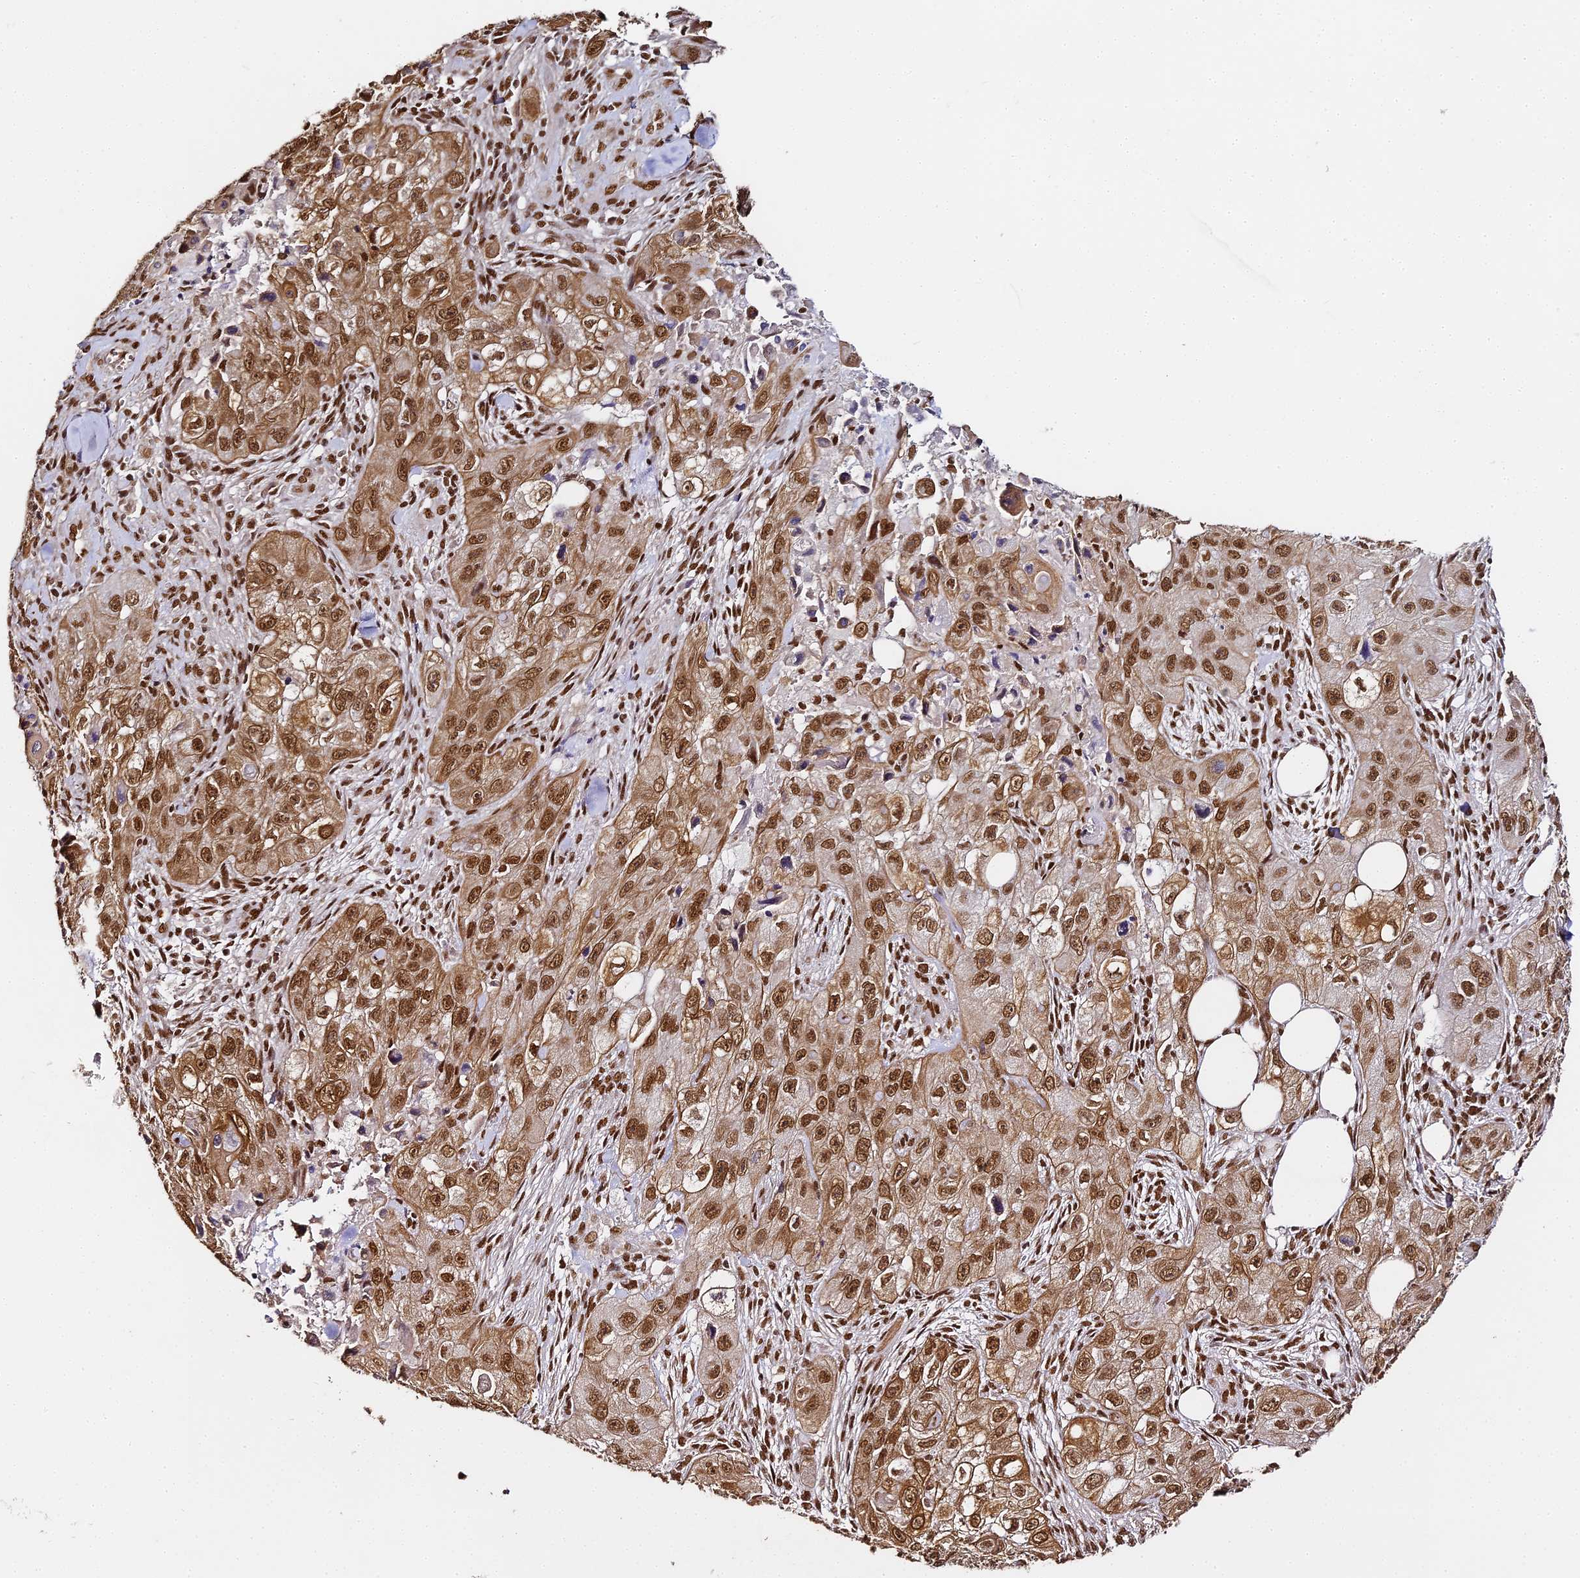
{"staining": {"intensity": "strong", "quantity": ">75%", "location": "cytoplasmic/membranous,nuclear"}, "tissue": "skin cancer", "cell_type": "Tumor cells", "image_type": "cancer", "snomed": [{"axis": "morphology", "description": "Squamous cell carcinoma, NOS"}, {"axis": "topography", "description": "Skin"}, {"axis": "topography", "description": "Subcutis"}], "caption": "Tumor cells display high levels of strong cytoplasmic/membranous and nuclear expression in approximately >75% of cells in skin cancer.", "gene": "HNRNPA1", "patient": {"sex": "male", "age": 73}}